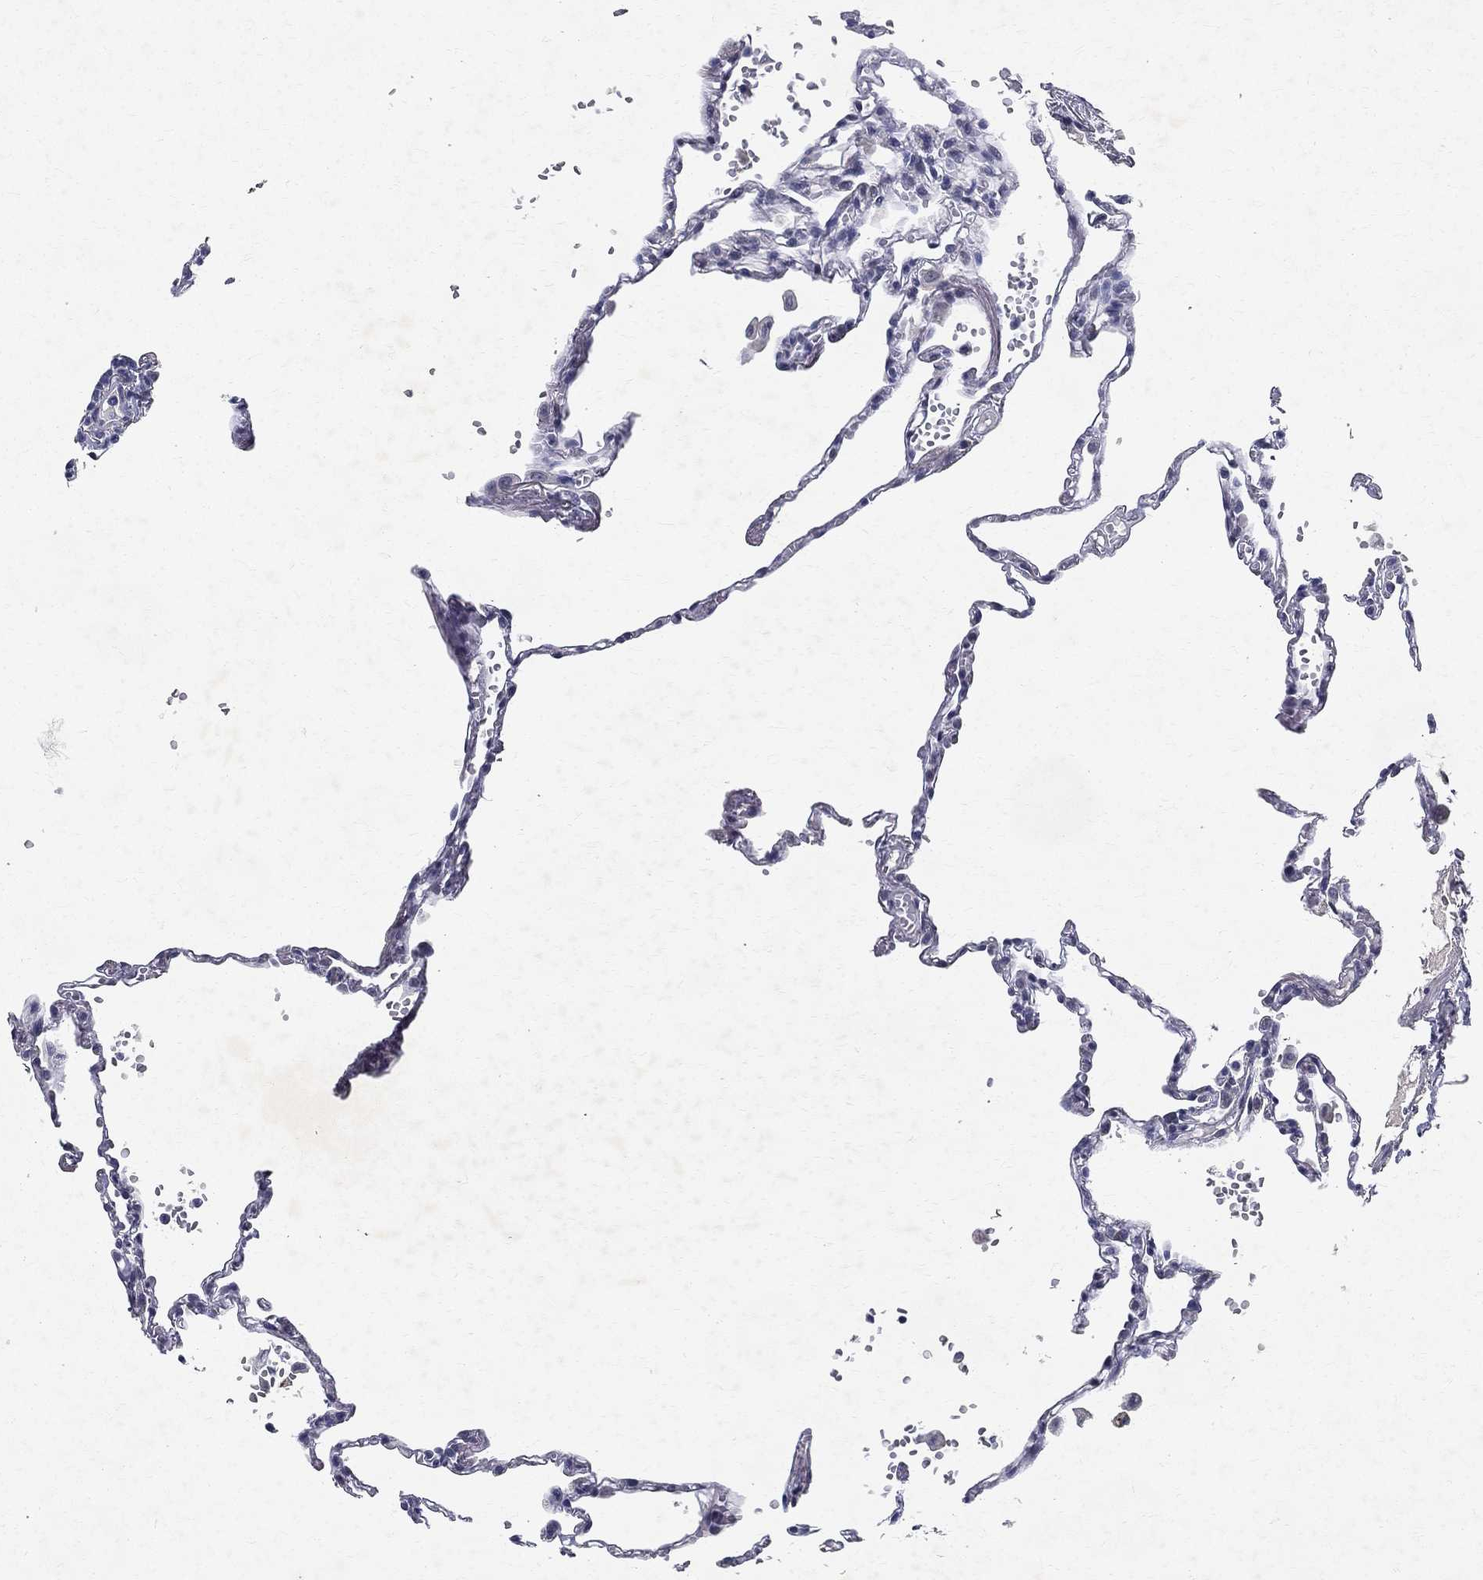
{"staining": {"intensity": "negative", "quantity": "none", "location": "none"}, "tissue": "lung", "cell_type": "Alveolar cells", "image_type": "normal", "snomed": [{"axis": "morphology", "description": "Normal tissue, NOS"}, {"axis": "topography", "description": "Lung"}], "caption": "Image shows no protein positivity in alveolar cells of unremarkable lung.", "gene": "RBFOX1", "patient": {"sex": "male", "age": 78}}